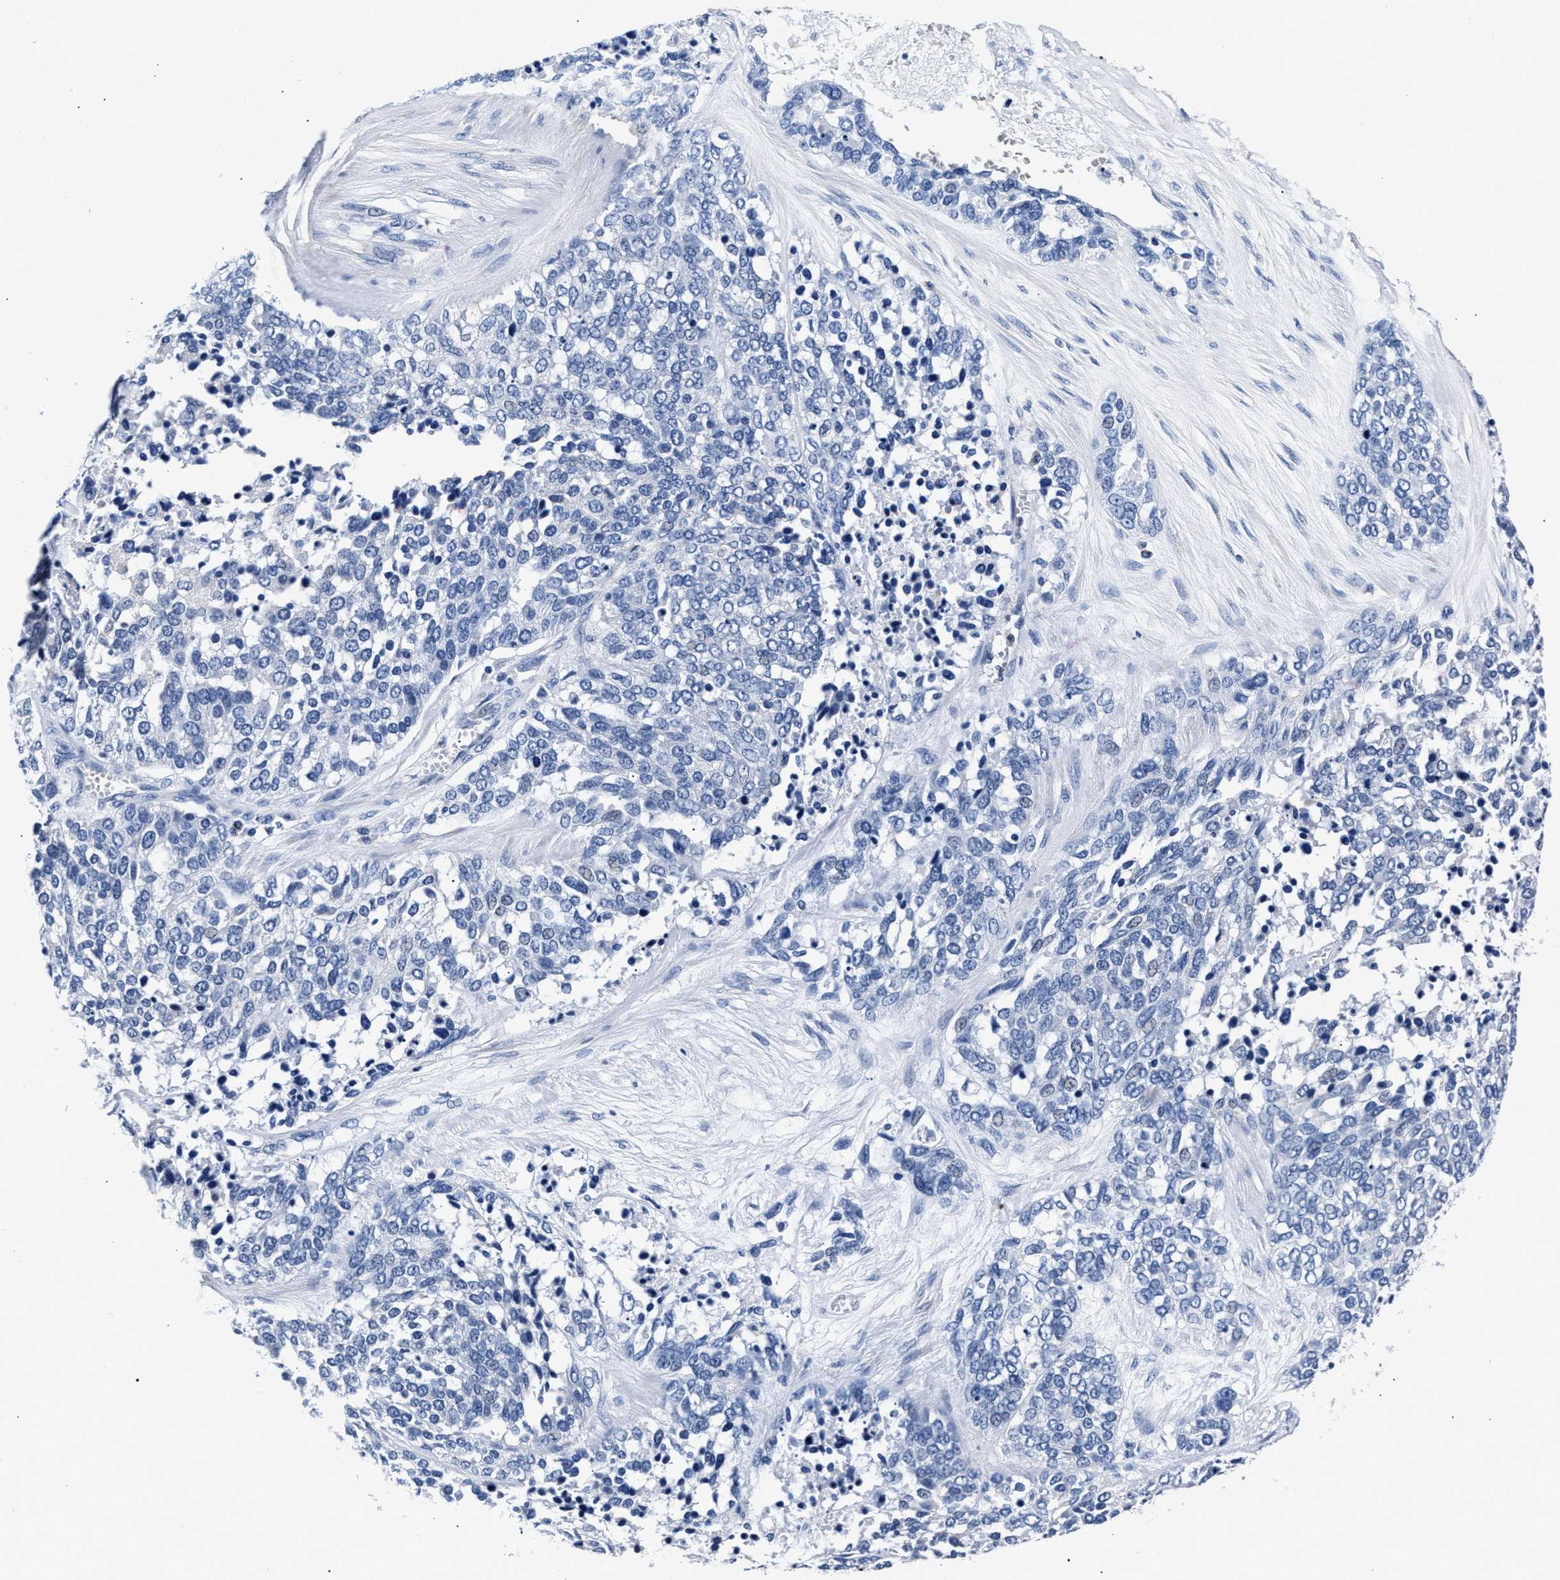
{"staining": {"intensity": "negative", "quantity": "none", "location": "none"}, "tissue": "ovarian cancer", "cell_type": "Tumor cells", "image_type": "cancer", "snomed": [{"axis": "morphology", "description": "Cystadenocarcinoma, serous, NOS"}, {"axis": "topography", "description": "Ovary"}], "caption": "Human ovarian serous cystadenocarcinoma stained for a protein using immunohistochemistry (IHC) exhibits no expression in tumor cells.", "gene": "PHF24", "patient": {"sex": "female", "age": 44}}